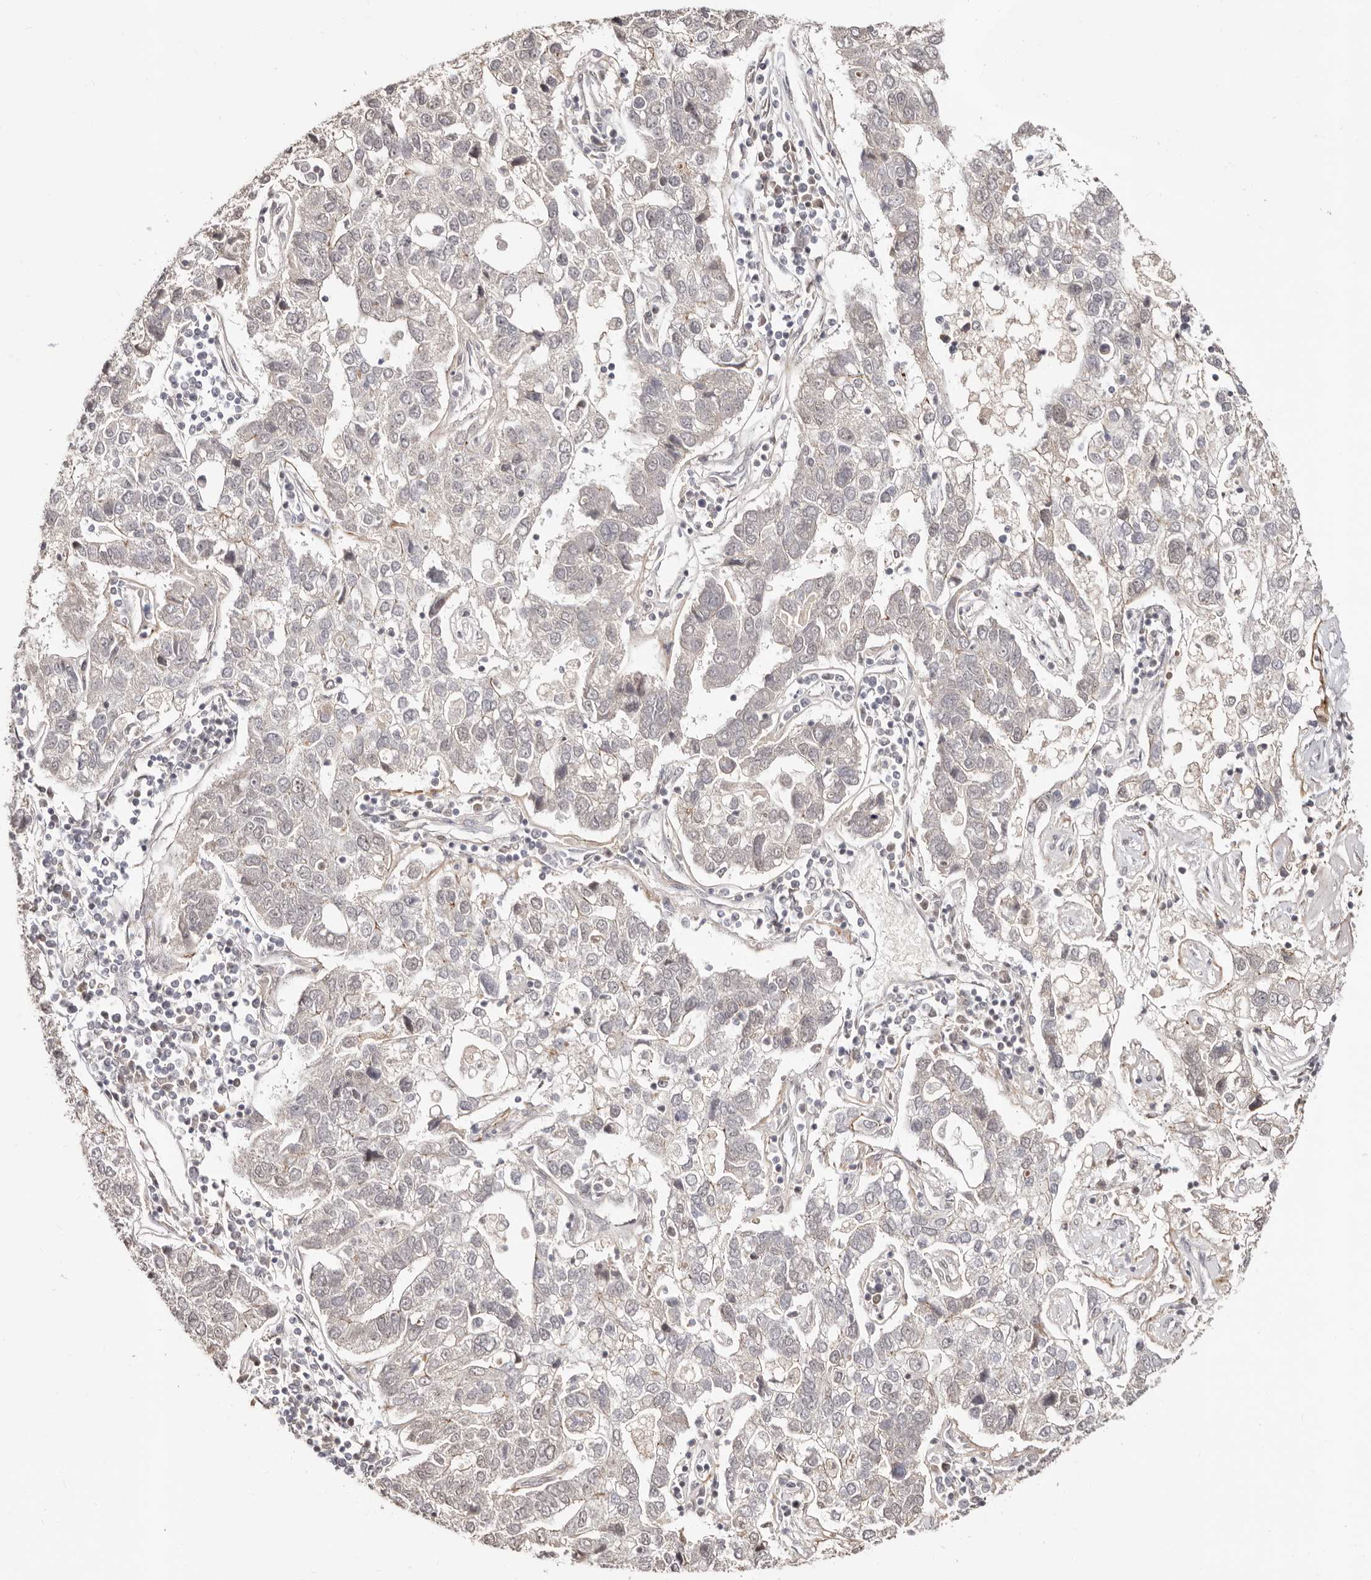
{"staining": {"intensity": "moderate", "quantity": "<25%", "location": "nuclear"}, "tissue": "pancreatic cancer", "cell_type": "Tumor cells", "image_type": "cancer", "snomed": [{"axis": "morphology", "description": "Adenocarcinoma, NOS"}, {"axis": "topography", "description": "Pancreas"}], "caption": "A low amount of moderate nuclear staining is present in about <25% of tumor cells in pancreatic adenocarcinoma tissue. The staining was performed using DAB (3,3'-diaminobenzidine) to visualize the protein expression in brown, while the nuclei were stained in blue with hematoxylin (Magnification: 20x).", "gene": "SRCAP", "patient": {"sex": "female", "age": 61}}